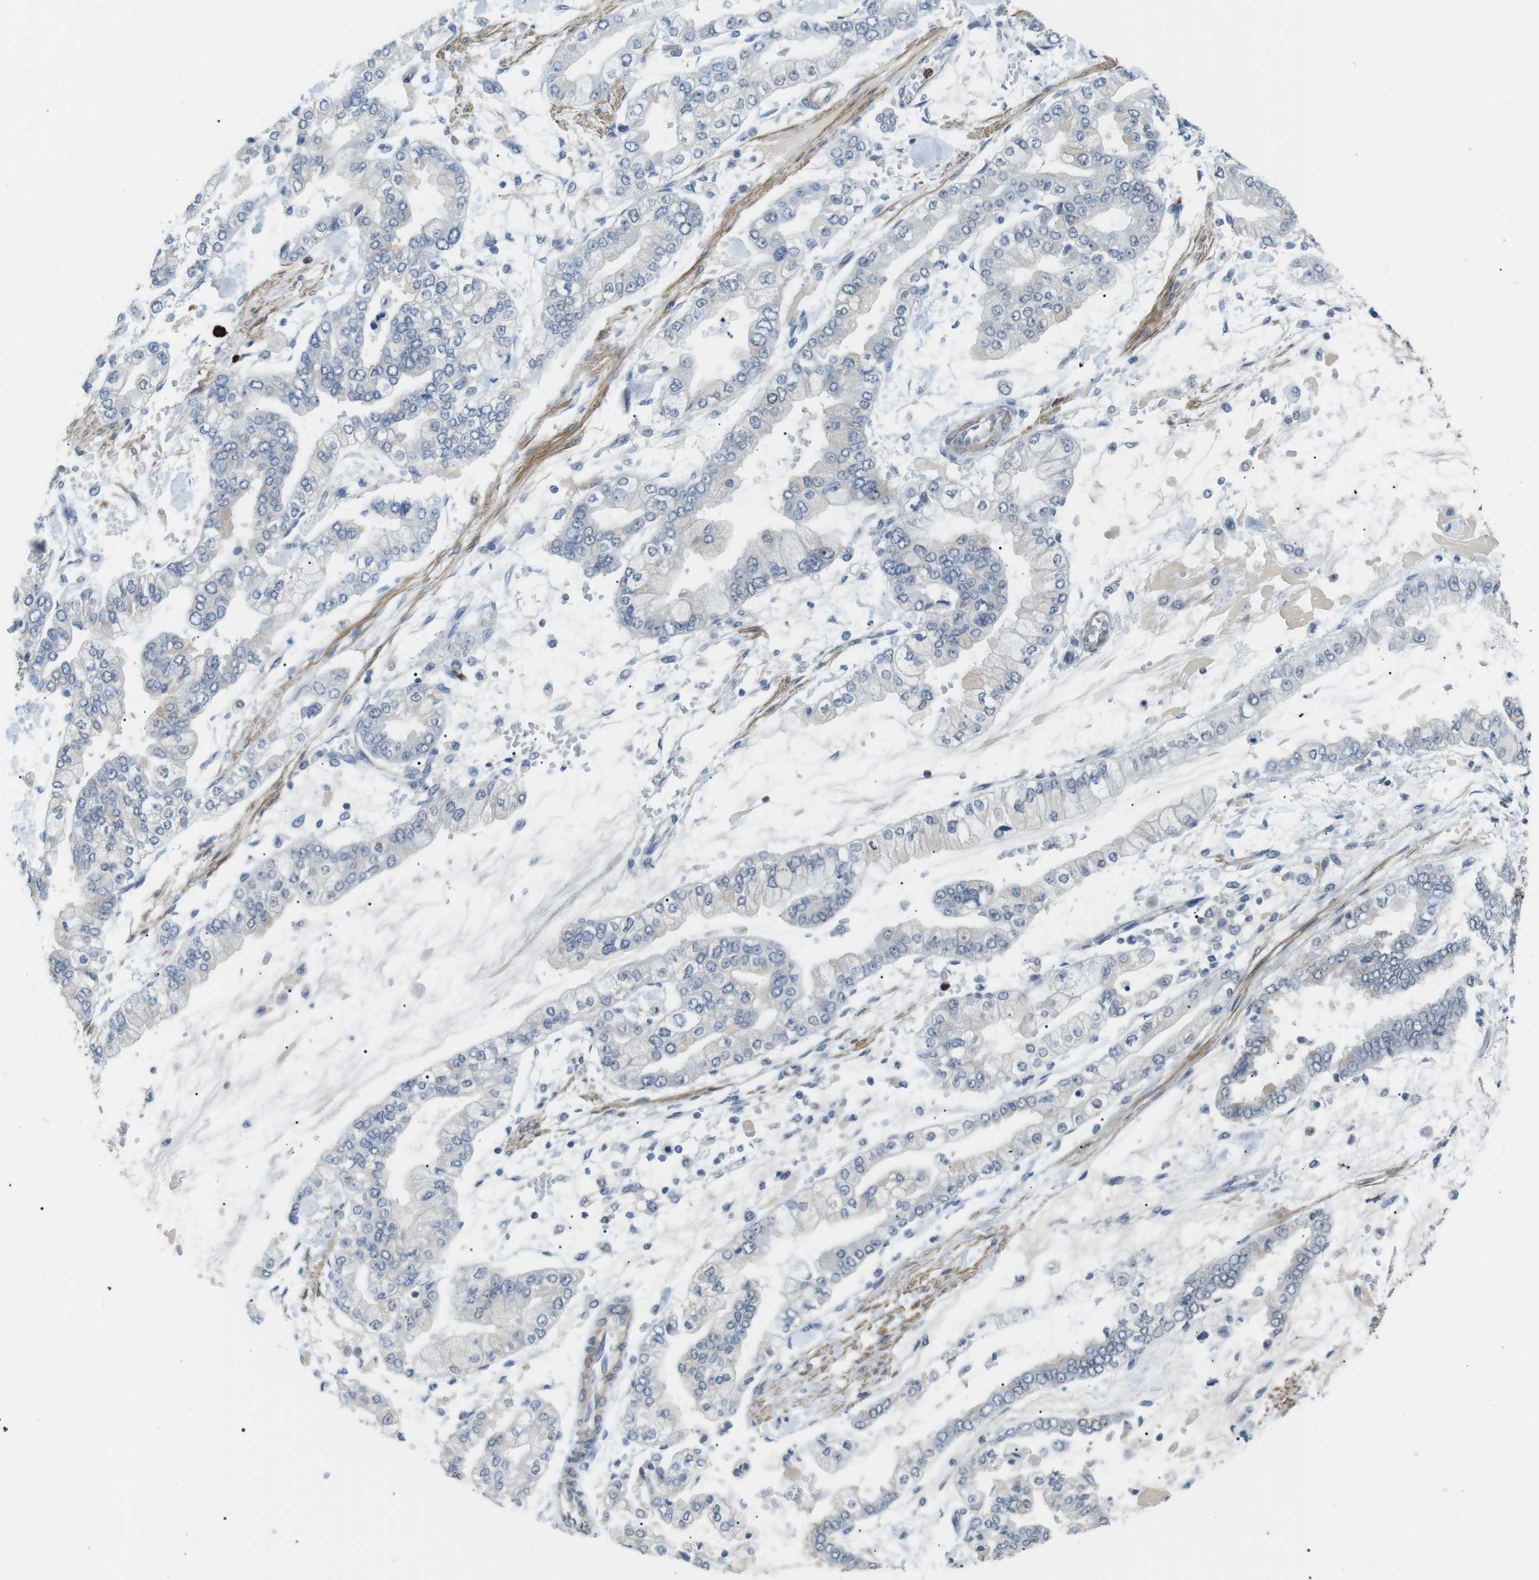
{"staining": {"intensity": "negative", "quantity": "none", "location": "none"}, "tissue": "stomach cancer", "cell_type": "Tumor cells", "image_type": "cancer", "snomed": [{"axis": "morphology", "description": "Normal tissue, NOS"}, {"axis": "morphology", "description": "Adenocarcinoma, NOS"}, {"axis": "topography", "description": "Stomach, upper"}, {"axis": "topography", "description": "Stomach"}], "caption": "DAB (3,3'-diaminobenzidine) immunohistochemical staining of stomach cancer exhibits no significant positivity in tumor cells.", "gene": "GZMM", "patient": {"sex": "male", "age": 76}}